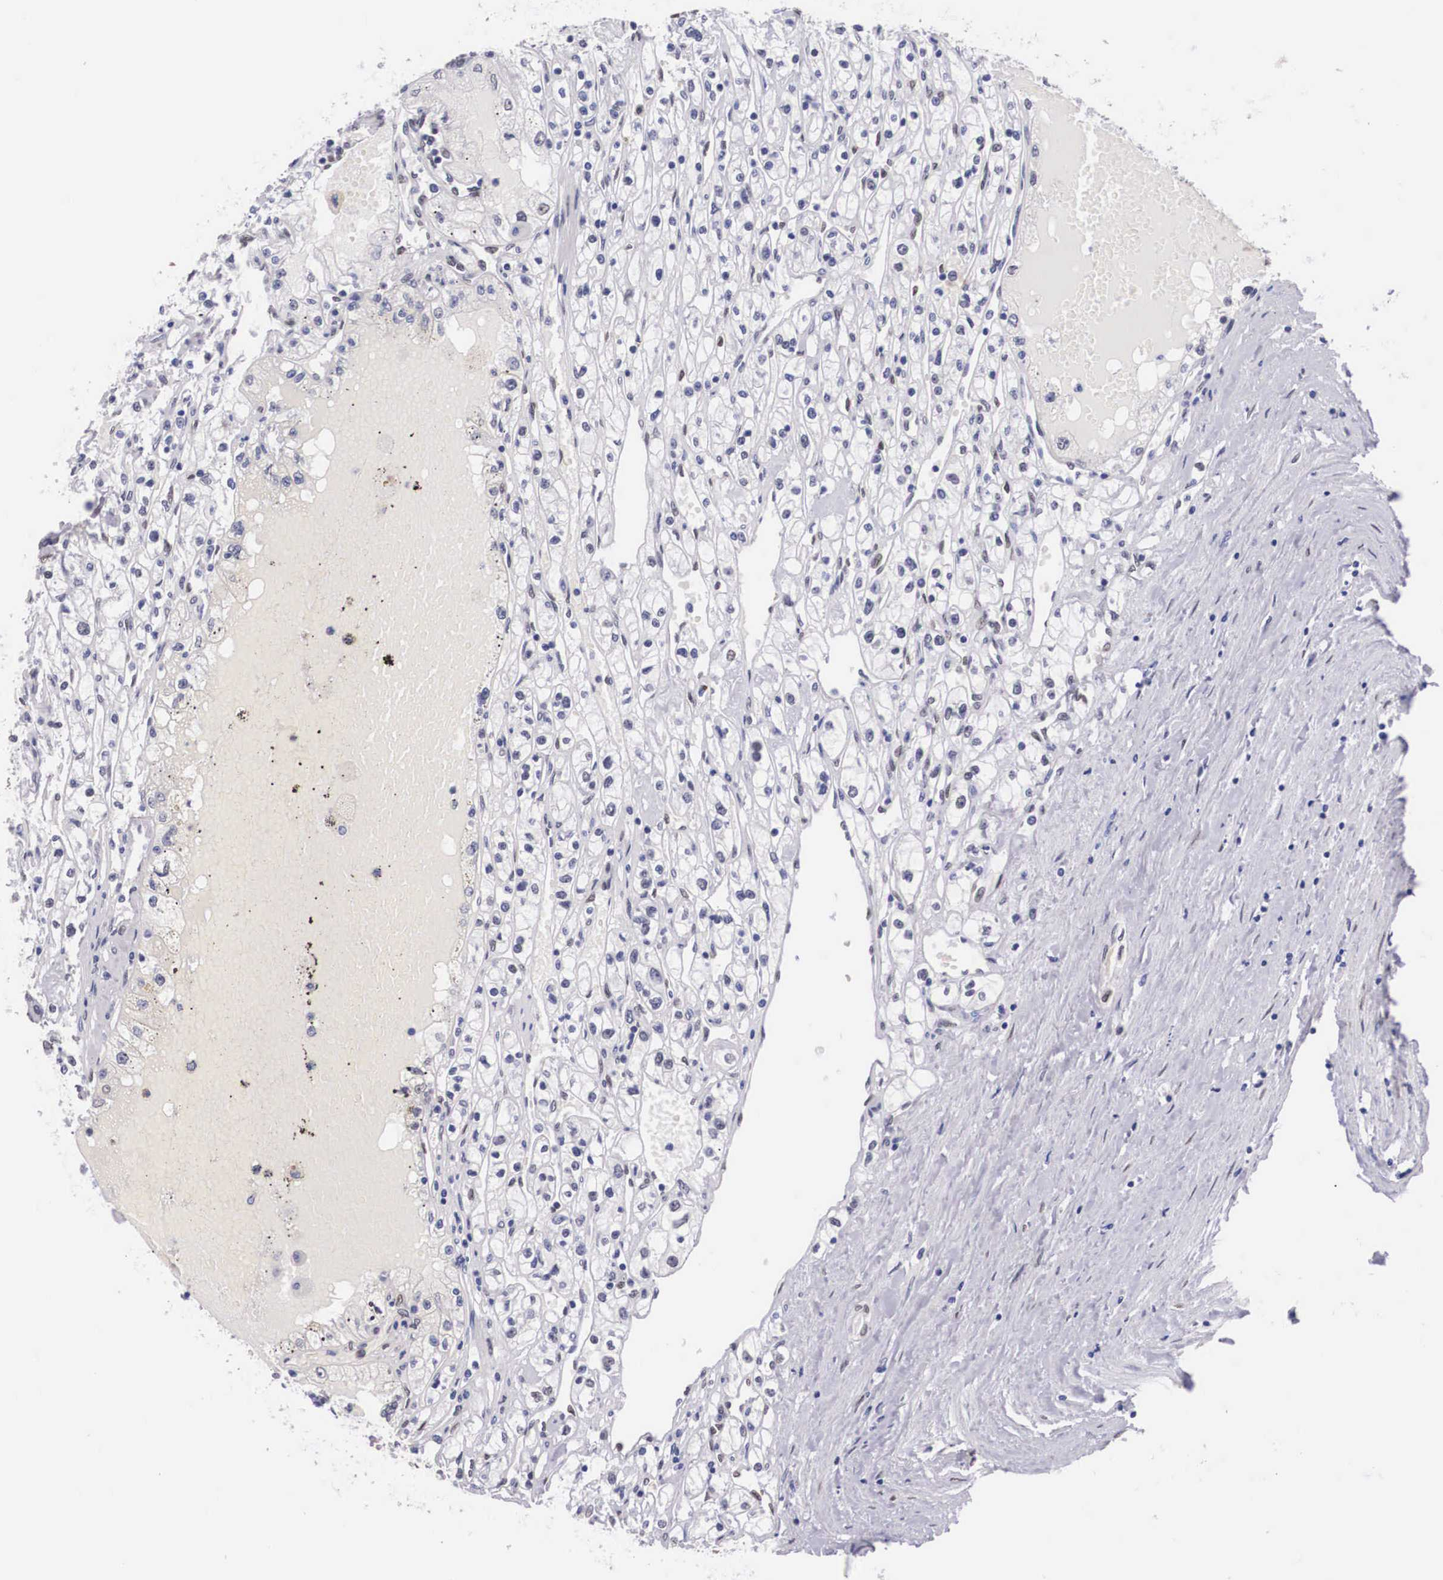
{"staining": {"intensity": "weak", "quantity": "<25%", "location": "nuclear"}, "tissue": "renal cancer", "cell_type": "Tumor cells", "image_type": "cancer", "snomed": [{"axis": "morphology", "description": "Adenocarcinoma, NOS"}, {"axis": "topography", "description": "Kidney"}], "caption": "Renal adenocarcinoma was stained to show a protein in brown. There is no significant positivity in tumor cells.", "gene": "KHDRBS3", "patient": {"sex": "male", "age": 56}}